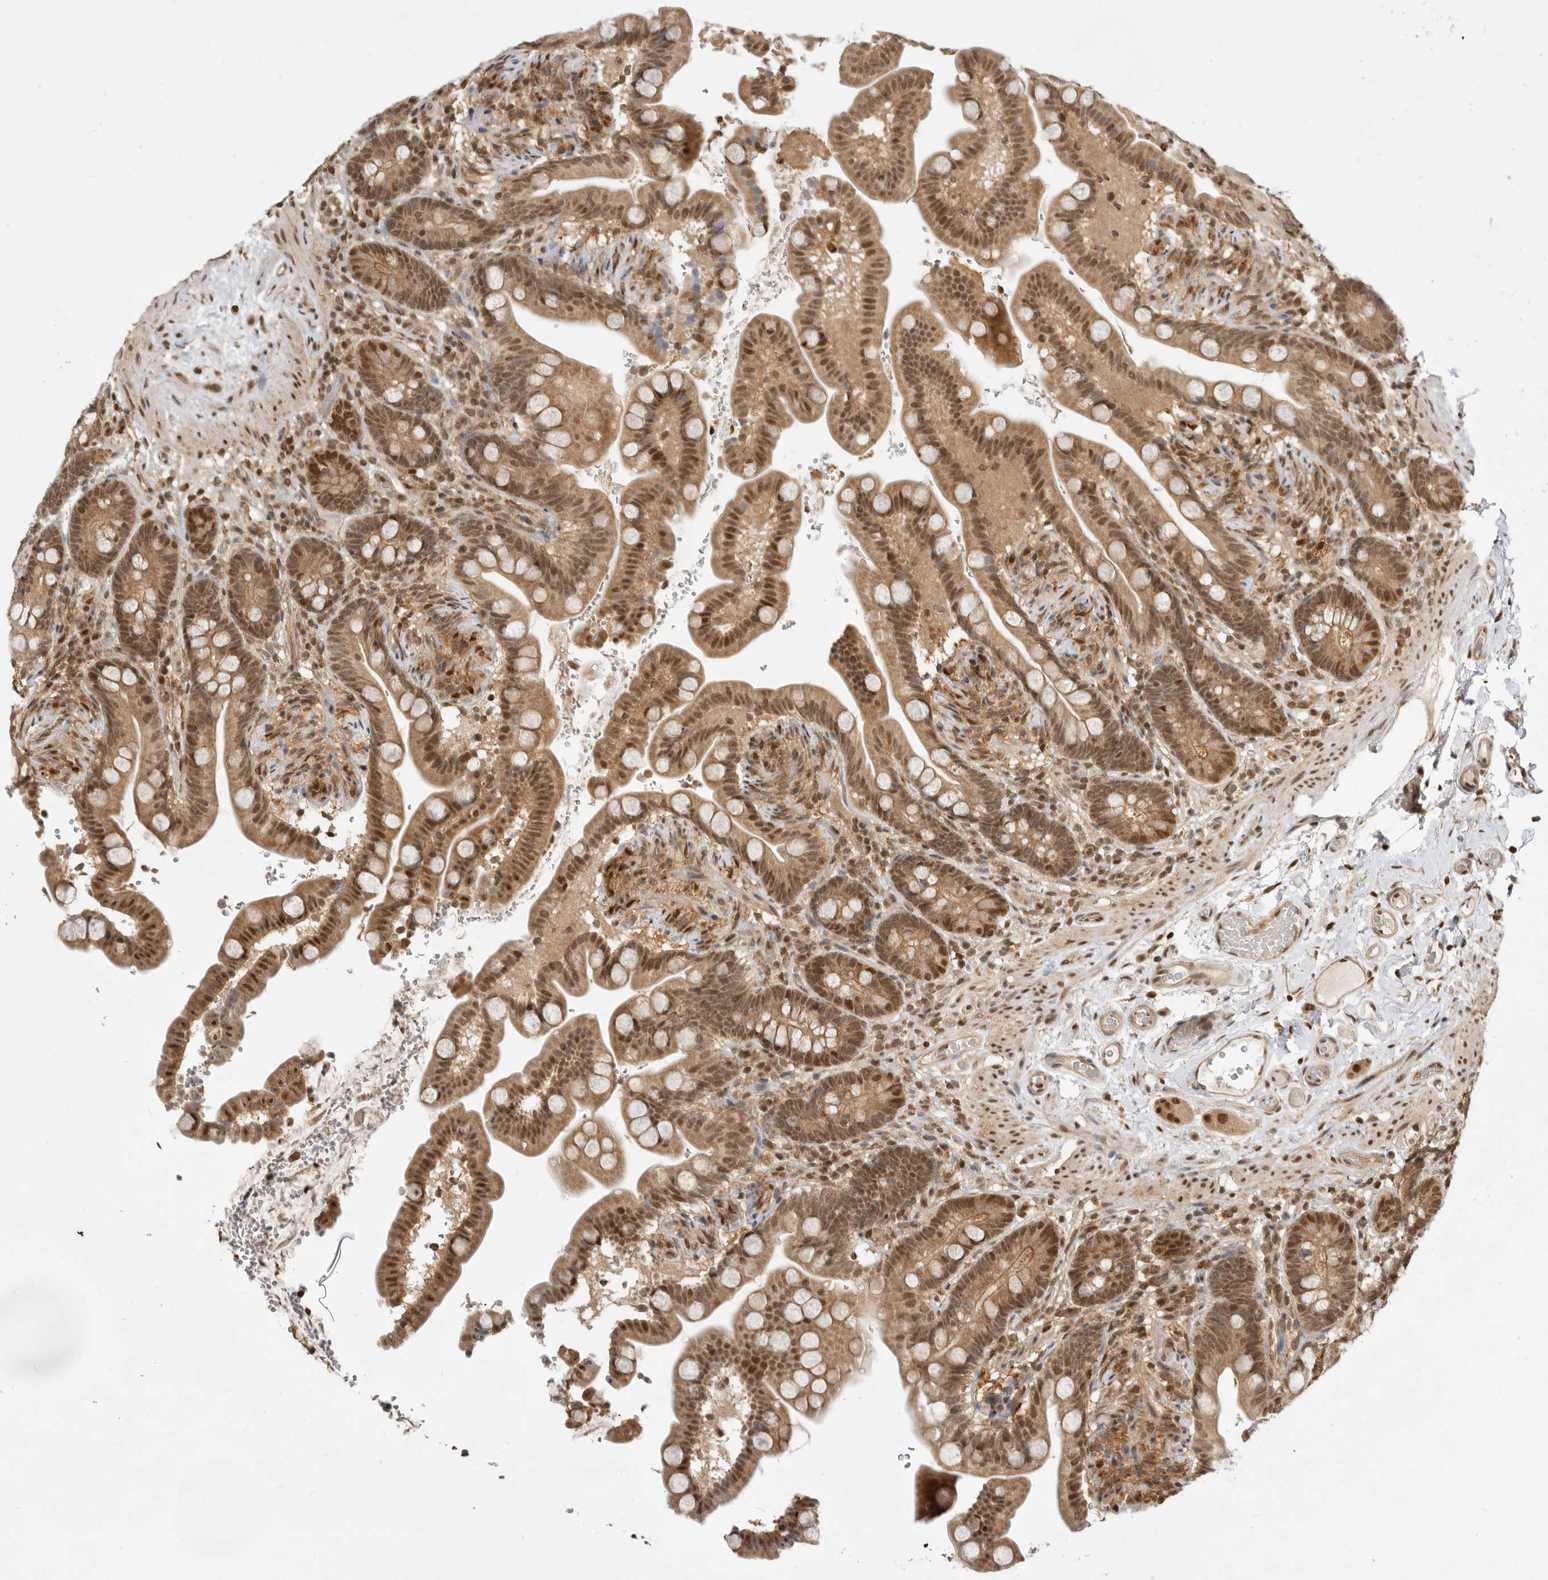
{"staining": {"intensity": "moderate", "quantity": ">75%", "location": "cytoplasmic/membranous,nuclear"}, "tissue": "colon", "cell_type": "Endothelial cells", "image_type": "normal", "snomed": [{"axis": "morphology", "description": "Normal tissue, NOS"}, {"axis": "topography", "description": "Smooth muscle"}, {"axis": "topography", "description": "Colon"}], "caption": "High-magnification brightfield microscopy of unremarkable colon stained with DAB (3,3'-diaminobenzidine) (brown) and counterstained with hematoxylin (blue). endothelial cells exhibit moderate cytoplasmic/membranous,nuclear staining is appreciated in approximately>75% of cells. (Stains: DAB in brown, nuclei in blue, Microscopy: brightfield microscopy at high magnification).", "gene": "ADPRS", "patient": {"sex": "male", "age": 73}}